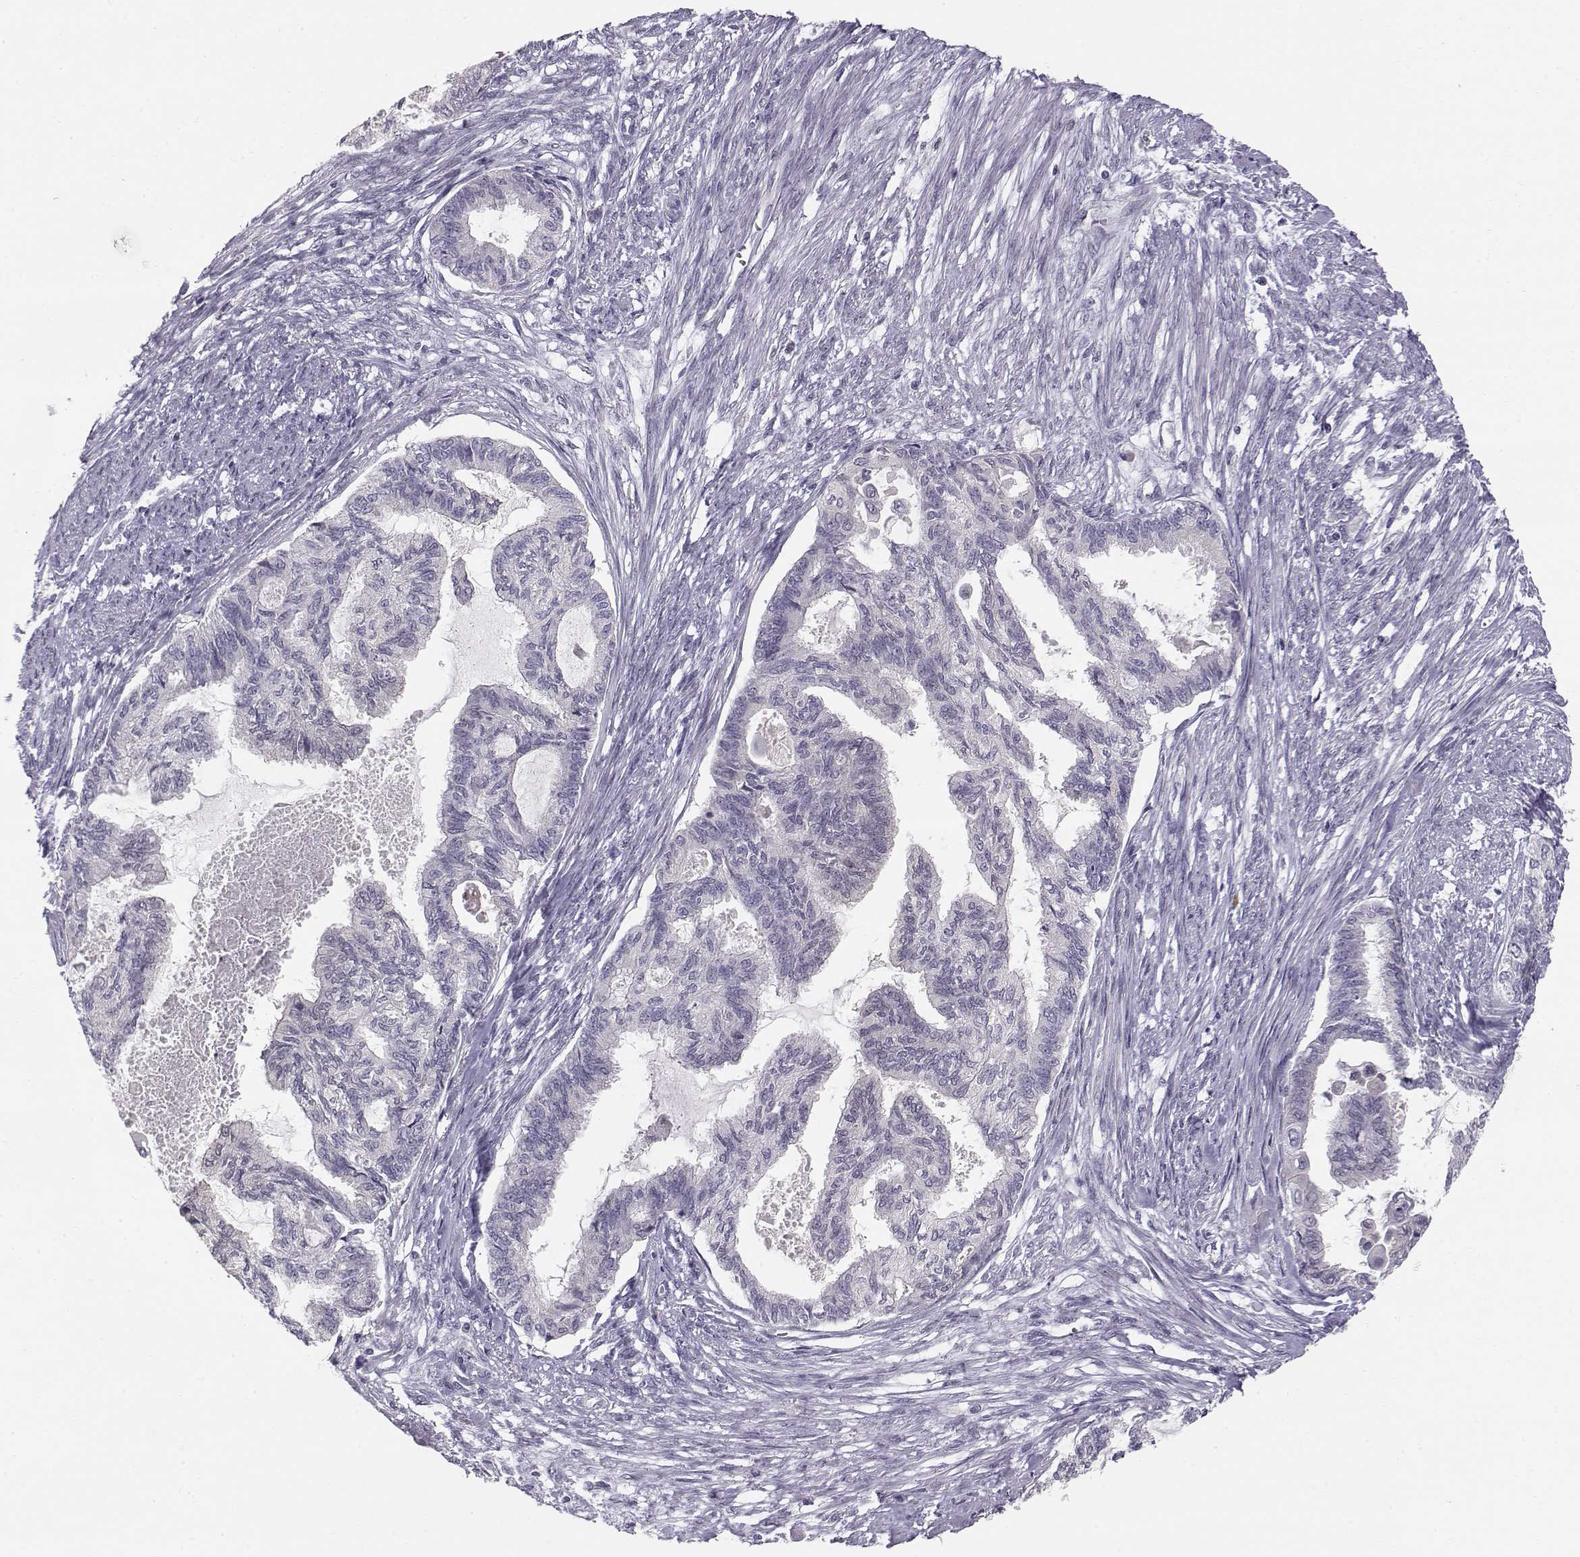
{"staining": {"intensity": "negative", "quantity": "none", "location": "none"}, "tissue": "endometrial cancer", "cell_type": "Tumor cells", "image_type": "cancer", "snomed": [{"axis": "morphology", "description": "Adenocarcinoma, NOS"}, {"axis": "topography", "description": "Endometrium"}], "caption": "An image of human endometrial cancer is negative for staining in tumor cells. Brightfield microscopy of IHC stained with DAB (brown) and hematoxylin (blue), captured at high magnification.", "gene": "ACSL6", "patient": {"sex": "female", "age": 86}}